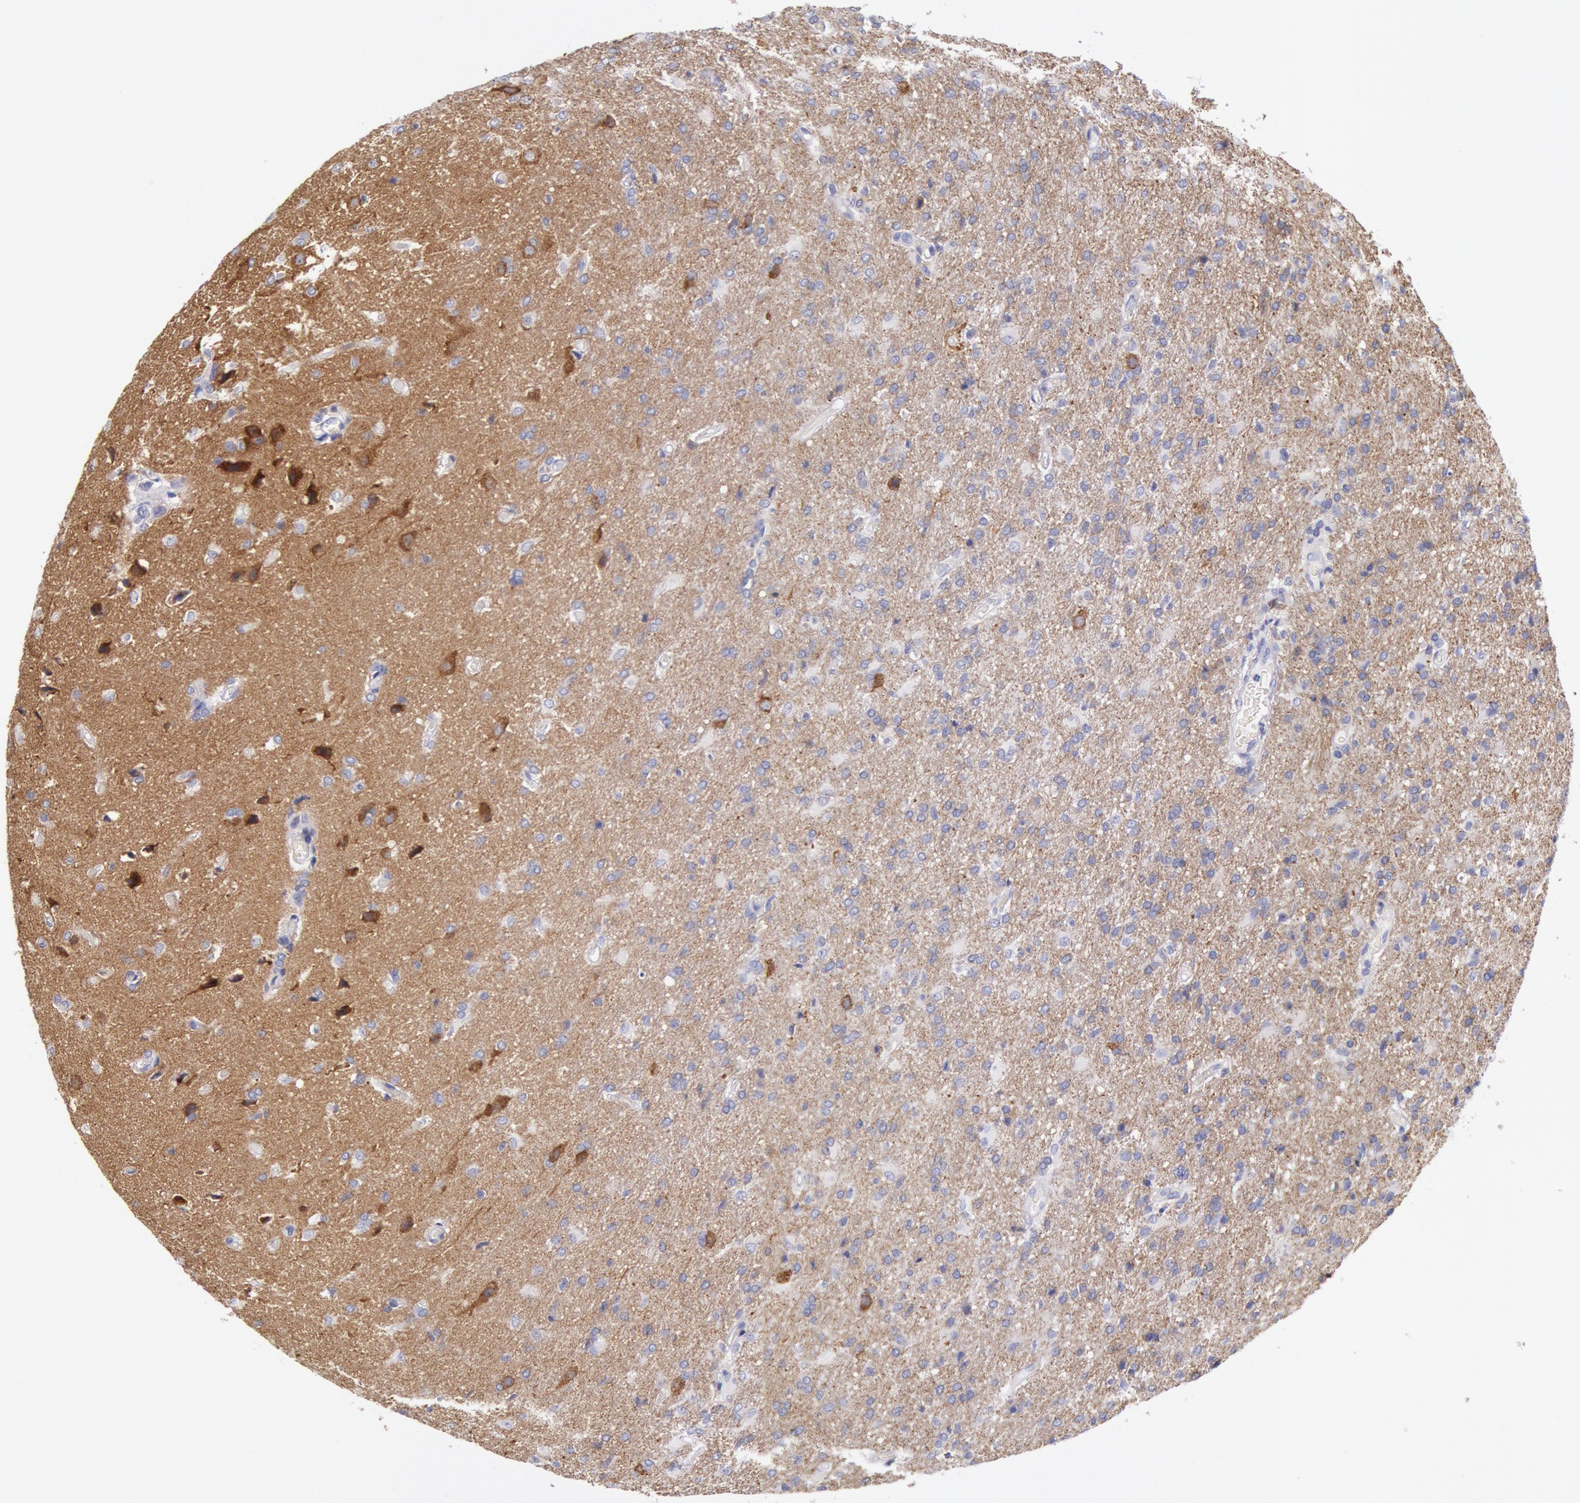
{"staining": {"intensity": "moderate", "quantity": "<25%", "location": "cytoplasmic/membranous"}, "tissue": "glioma", "cell_type": "Tumor cells", "image_type": "cancer", "snomed": [{"axis": "morphology", "description": "Glioma, malignant, High grade"}, {"axis": "topography", "description": "Brain"}], "caption": "Protein analysis of glioma tissue displays moderate cytoplasmic/membranous positivity in approximately <25% of tumor cells.", "gene": "MYO5A", "patient": {"sex": "male", "age": 68}}